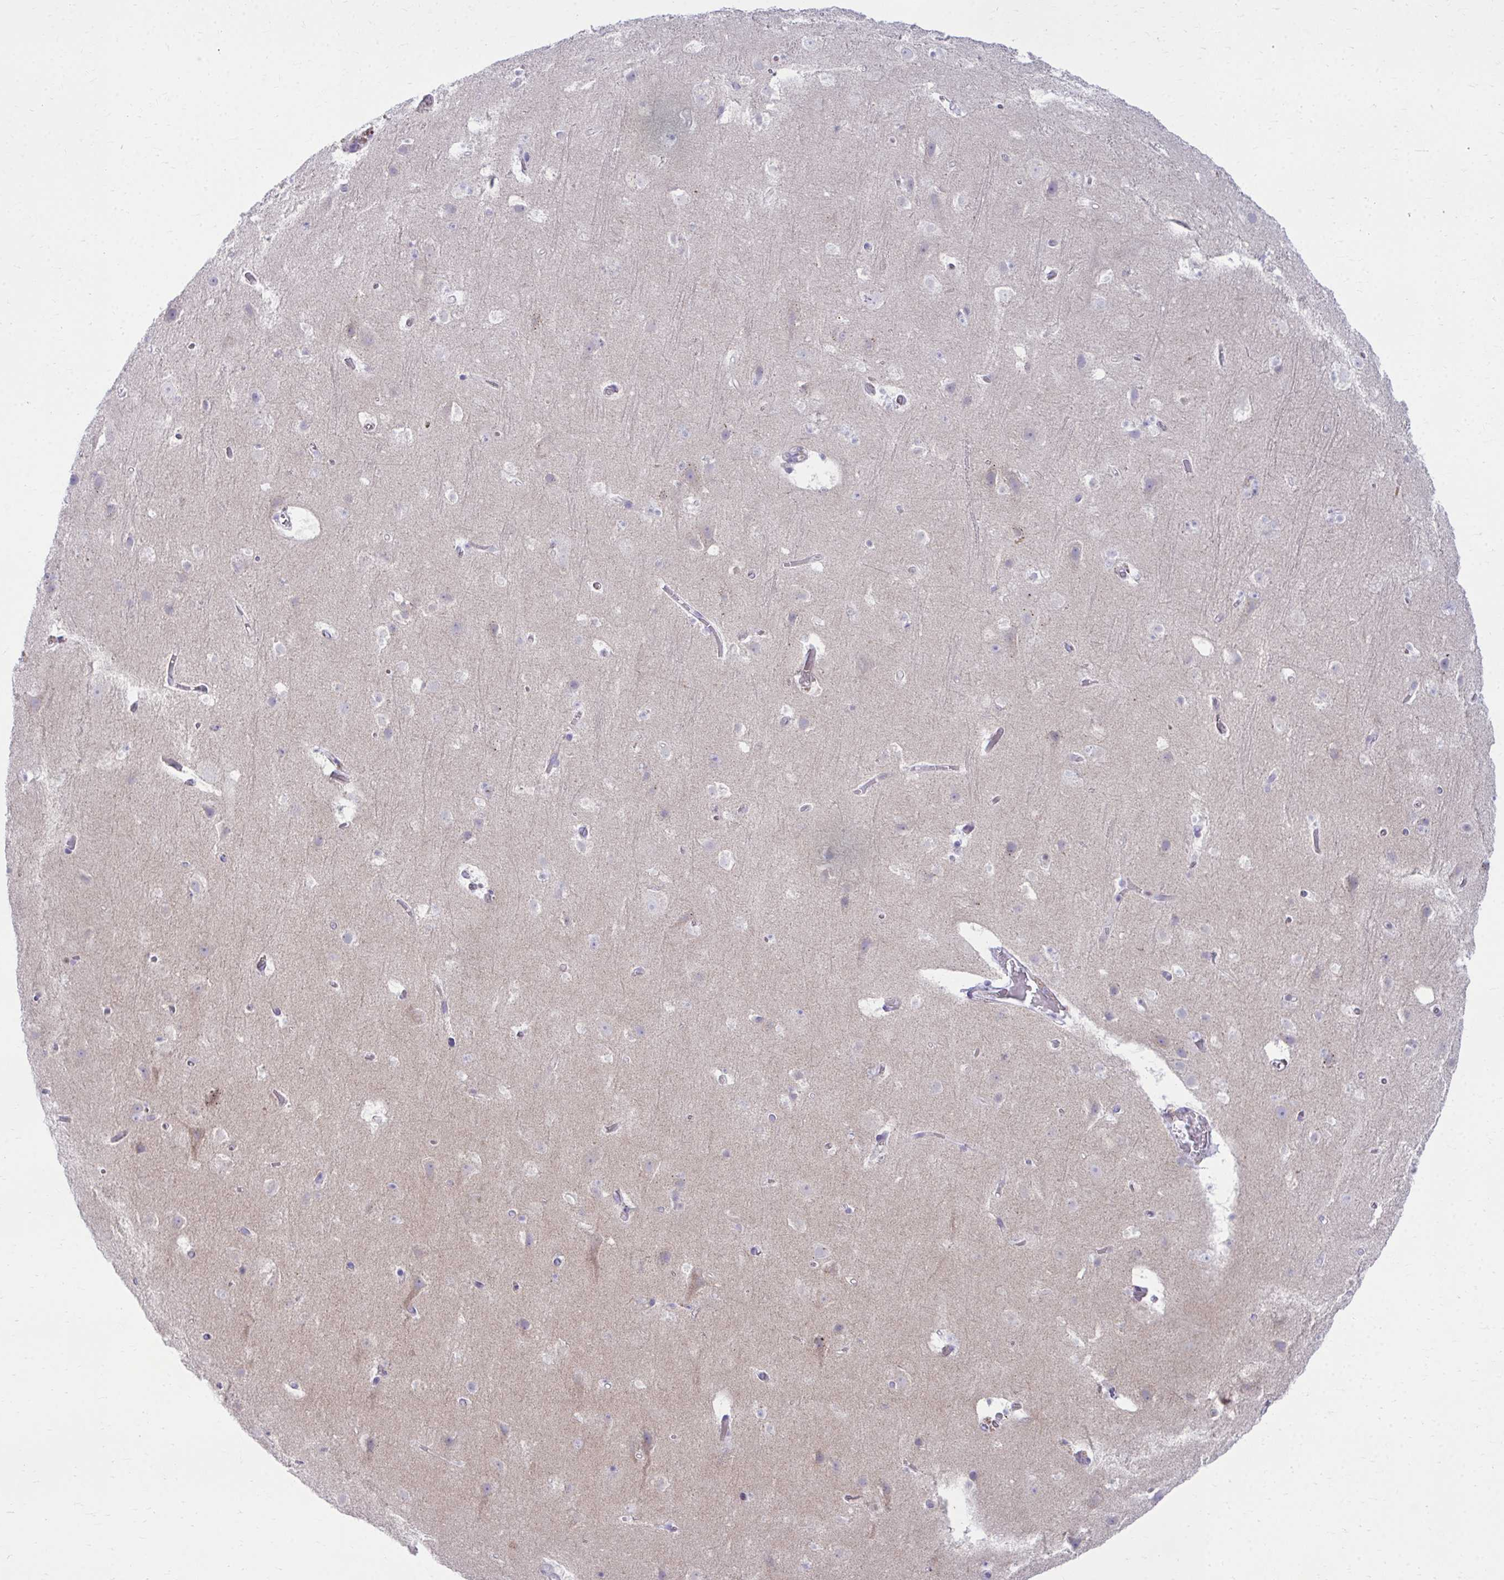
{"staining": {"intensity": "negative", "quantity": "none", "location": "none"}, "tissue": "cerebral cortex", "cell_type": "Endothelial cells", "image_type": "normal", "snomed": [{"axis": "morphology", "description": "Normal tissue, NOS"}, {"axis": "topography", "description": "Cerebral cortex"}], "caption": "The photomicrograph exhibits no staining of endothelial cells in unremarkable cerebral cortex. (Brightfield microscopy of DAB immunohistochemistry (IHC) at high magnification).", "gene": "OR7A5", "patient": {"sex": "female", "age": 42}}